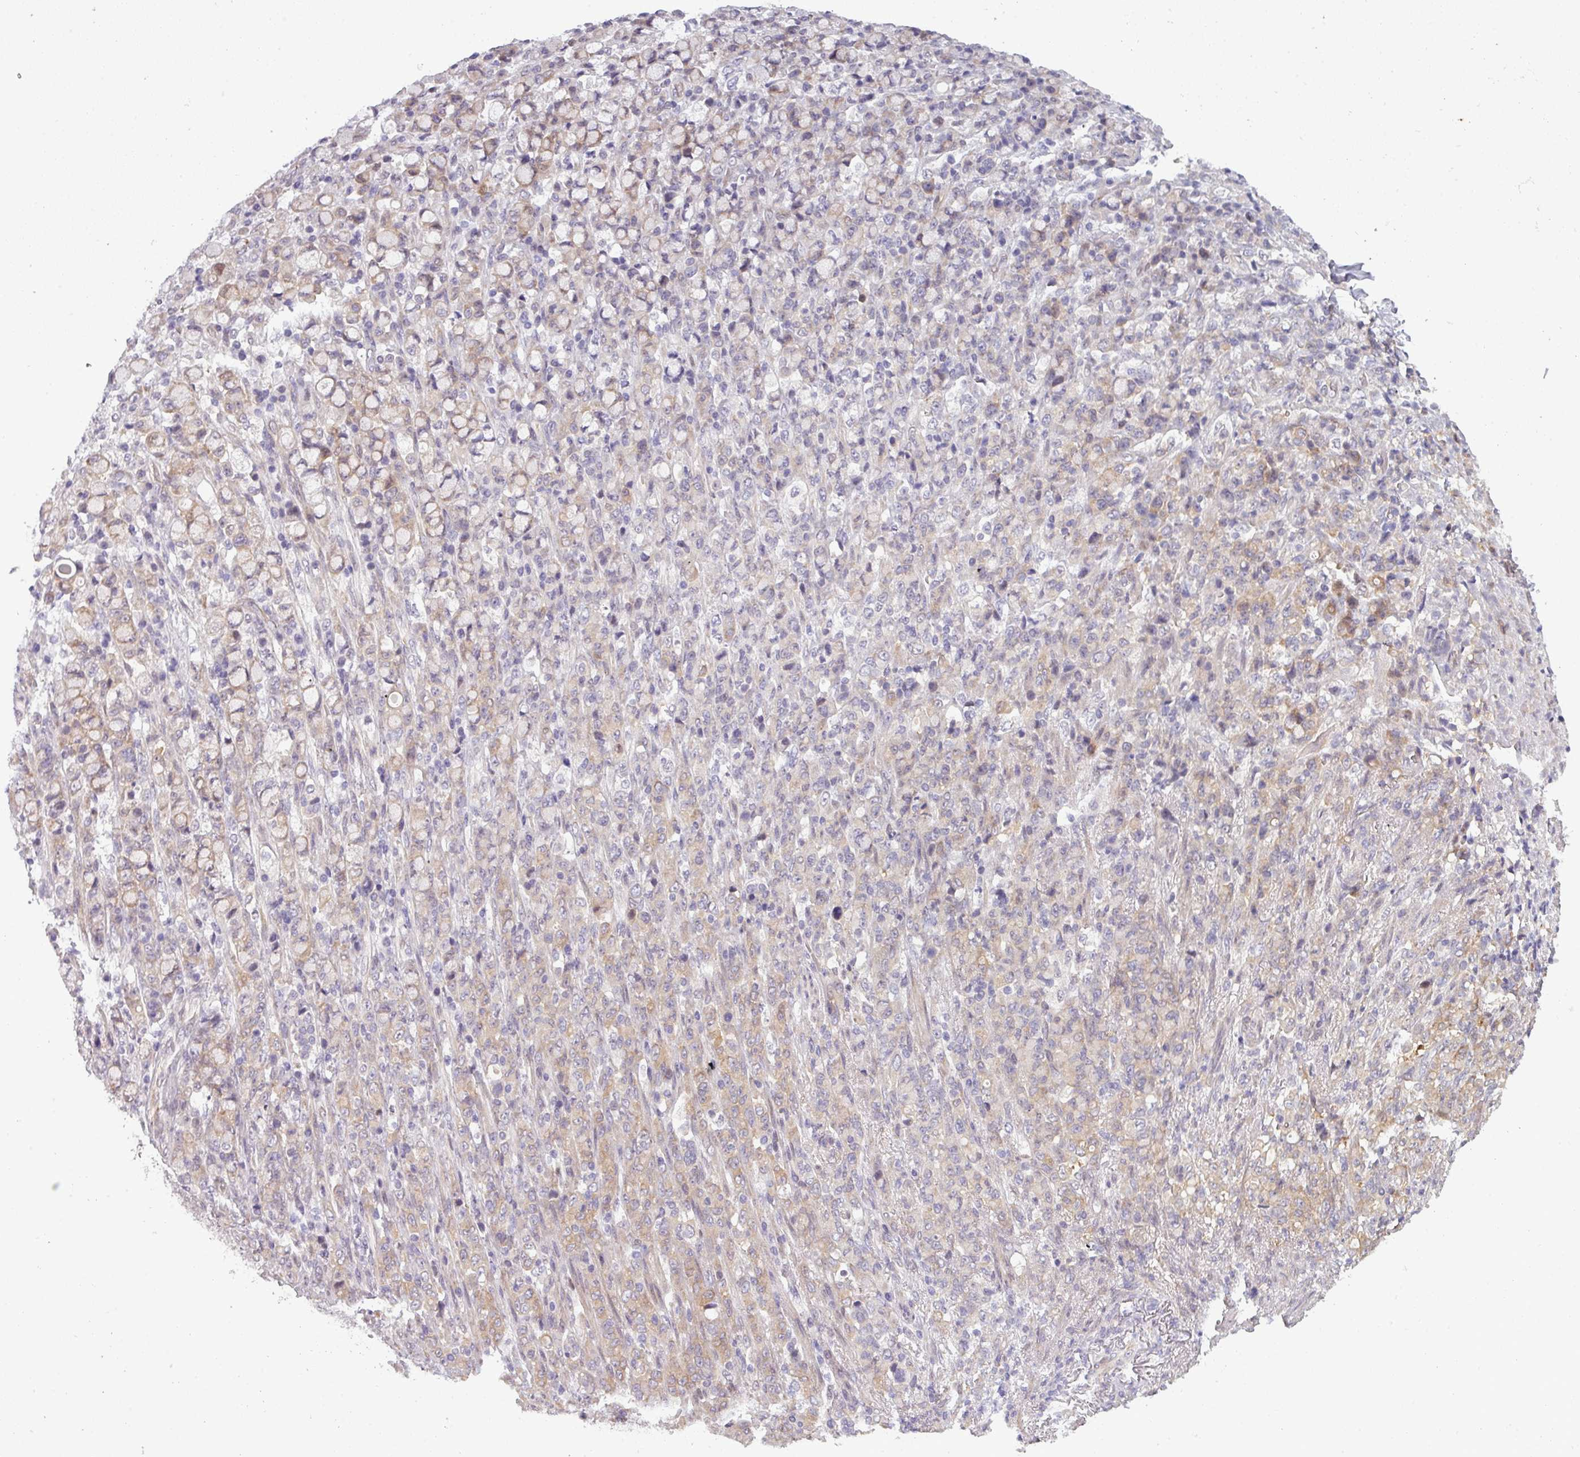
{"staining": {"intensity": "moderate", "quantity": "<25%", "location": "cytoplasmic/membranous"}, "tissue": "stomach cancer", "cell_type": "Tumor cells", "image_type": "cancer", "snomed": [{"axis": "morphology", "description": "Normal tissue, NOS"}, {"axis": "morphology", "description": "Adenocarcinoma, NOS"}, {"axis": "topography", "description": "Stomach"}], "caption": "A high-resolution image shows immunohistochemistry (IHC) staining of adenocarcinoma (stomach), which displays moderate cytoplasmic/membranous expression in approximately <25% of tumor cells.", "gene": "PRAMEF12", "patient": {"sex": "female", "age": 79}}